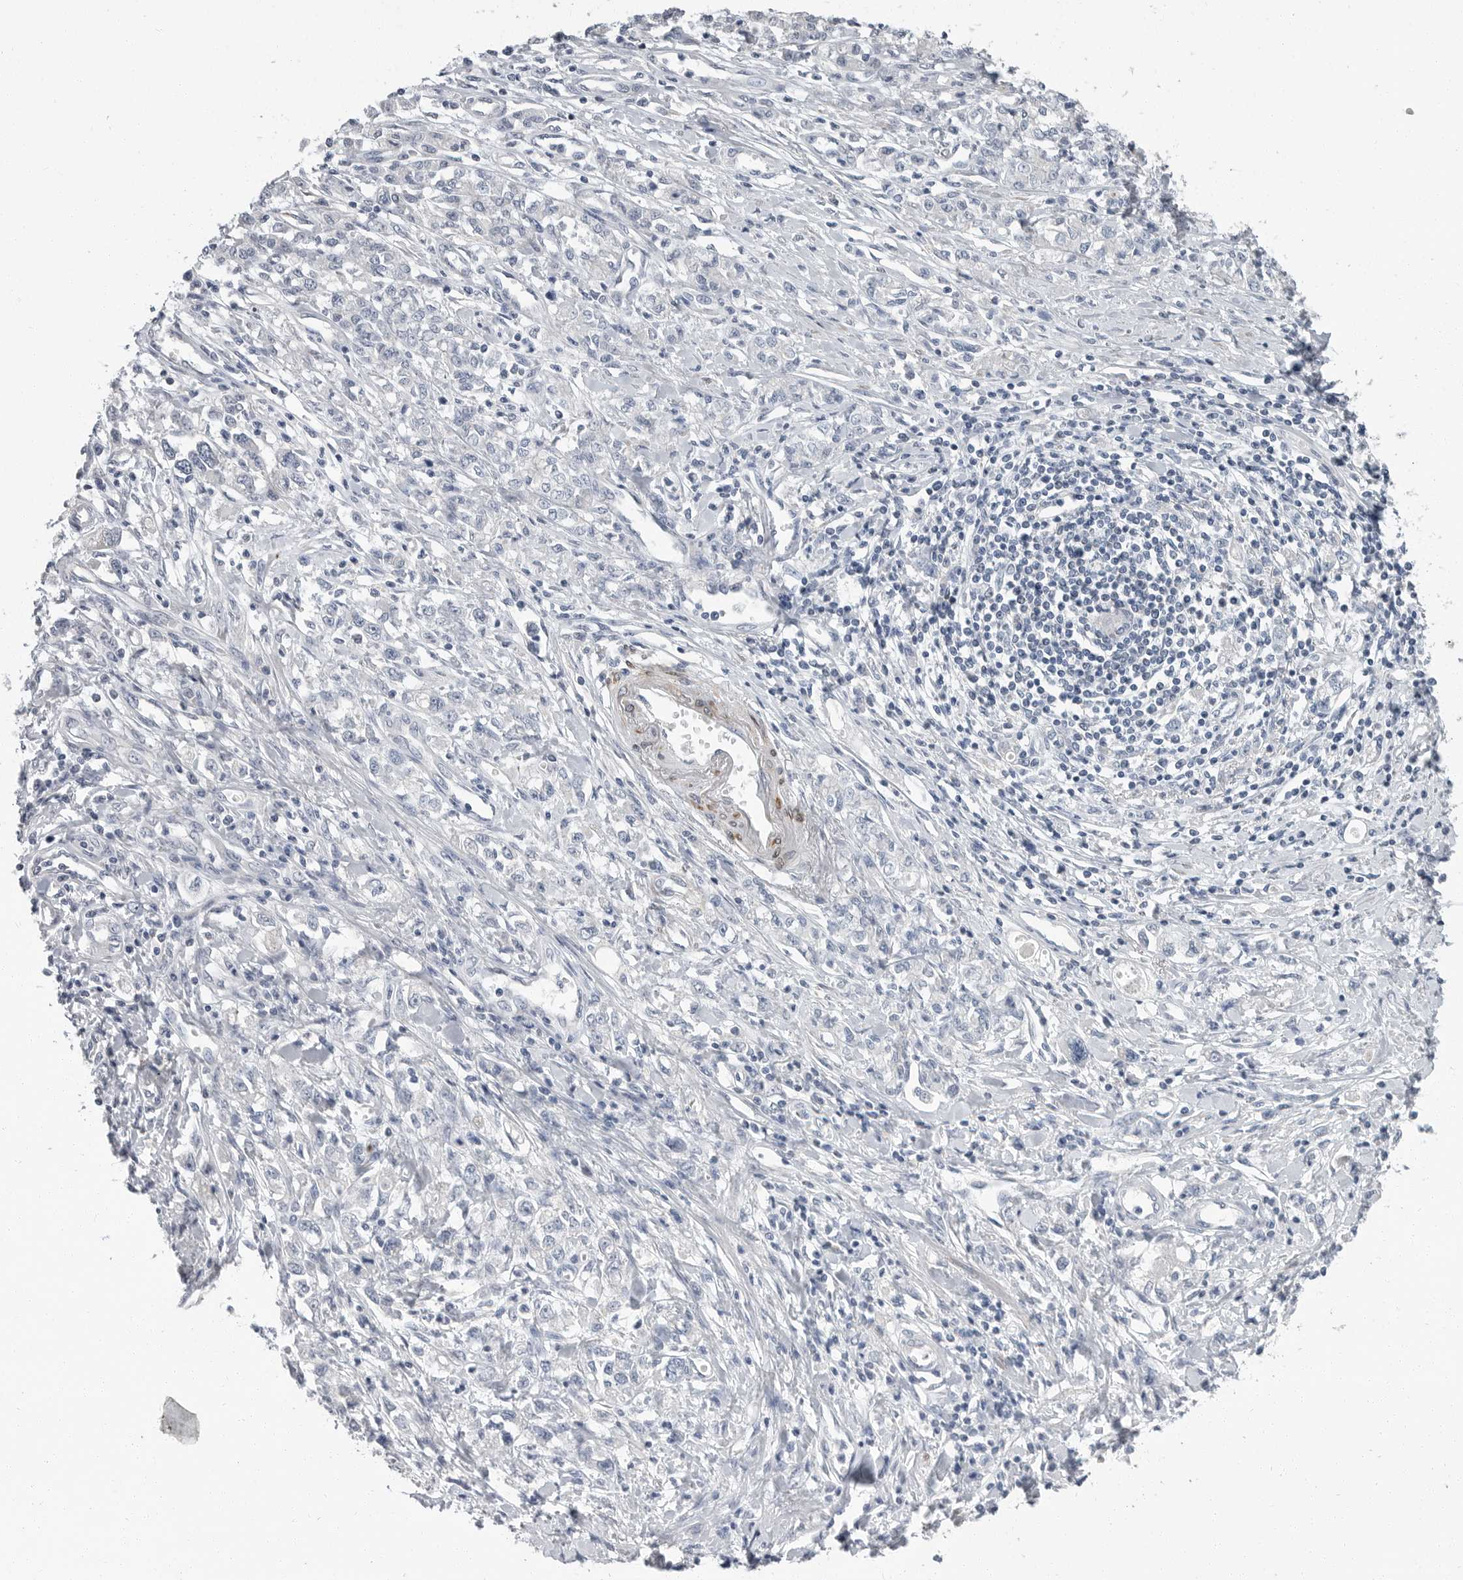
{"staining": {"intensity": "negative", "quantity": "none", "location": "none"}, "tissue": "stomach cancer", "cell_type": "Tumor cells", "image_type": "cancer", "snomed": [{"axis": "morphology", "description": "Adenocarcinoma, NOS"}, {"axis": "topography", "description": "Stomach"}], "caption": "The immunohistochemistry histopathology image has no significant positivity in tumor cells of stomach cancer tissue.", "gene": "PLN", "patient": {"sex": "female", "age": 76}}